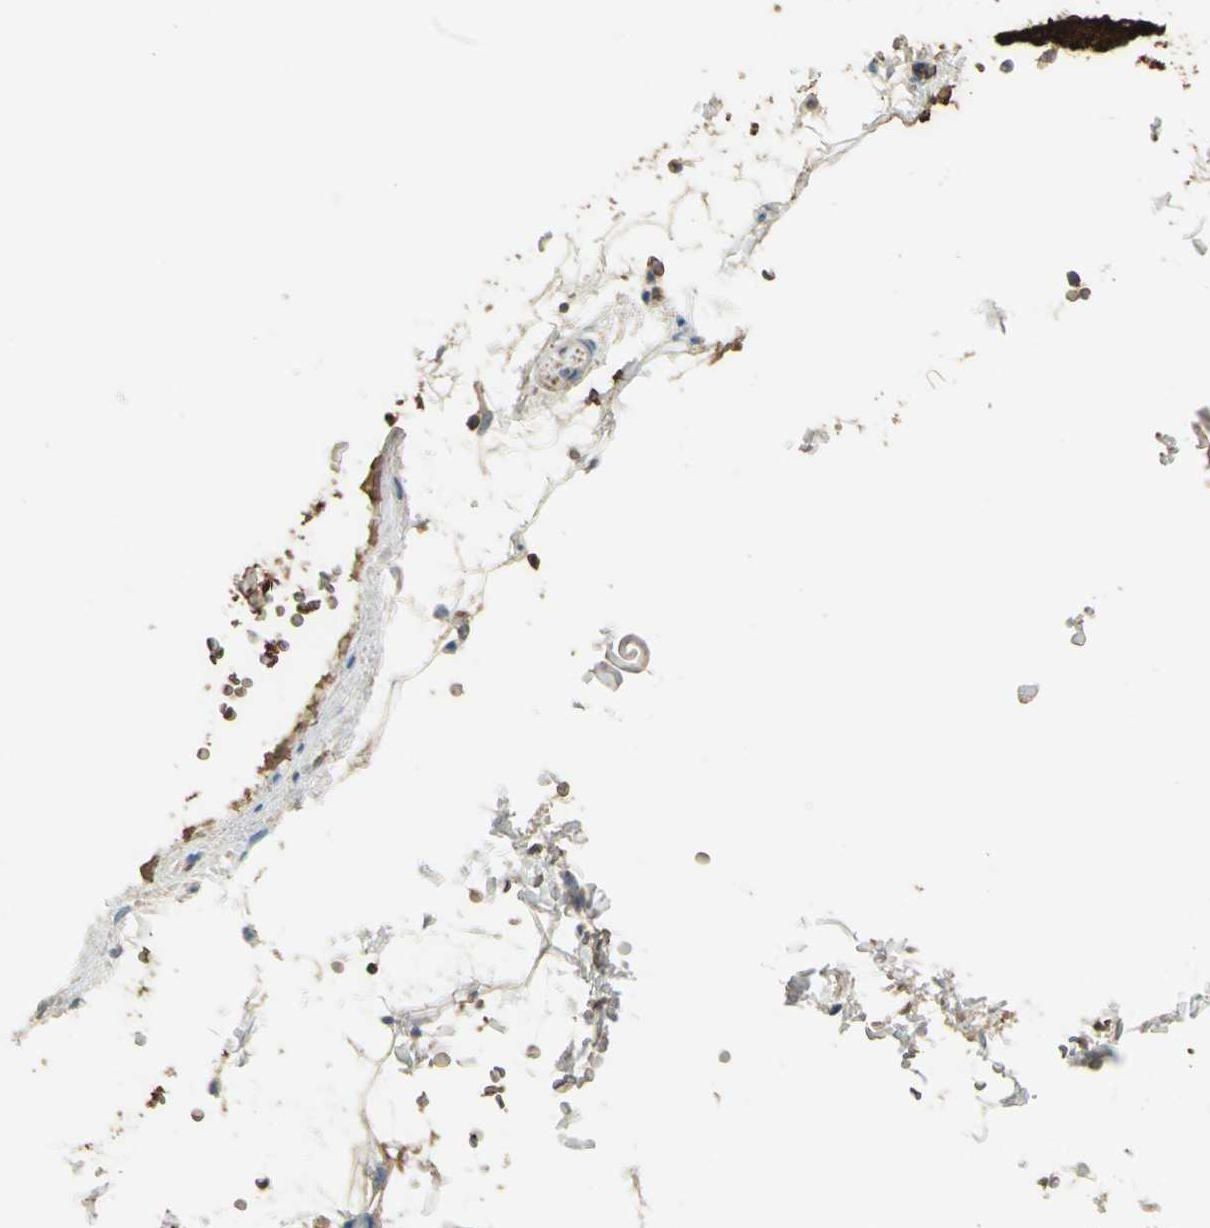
{"staining": {"intensity": "moderate", "quantity": "25%-75%", "location": "cytoplasmic/membranous"}, "tissue": "adipose tissue", "cell_type": "Adipocytes", "image_type": "normal", "snomed": [{"axis": "morphology", "description": "Normal tissue, NOS"}, {"axis": "topography", "description": "Soft tissue"}], "caption": "Protein analysis of benign adipose tissue demonstrates moderate cytoplasmic/membranous staining in approximately 25%-75% of adipocytes. (IHC, brightfield microscopy, high magnification).", "gene": "DDAH1", "patient": {"sex": "male", "age": 72}}